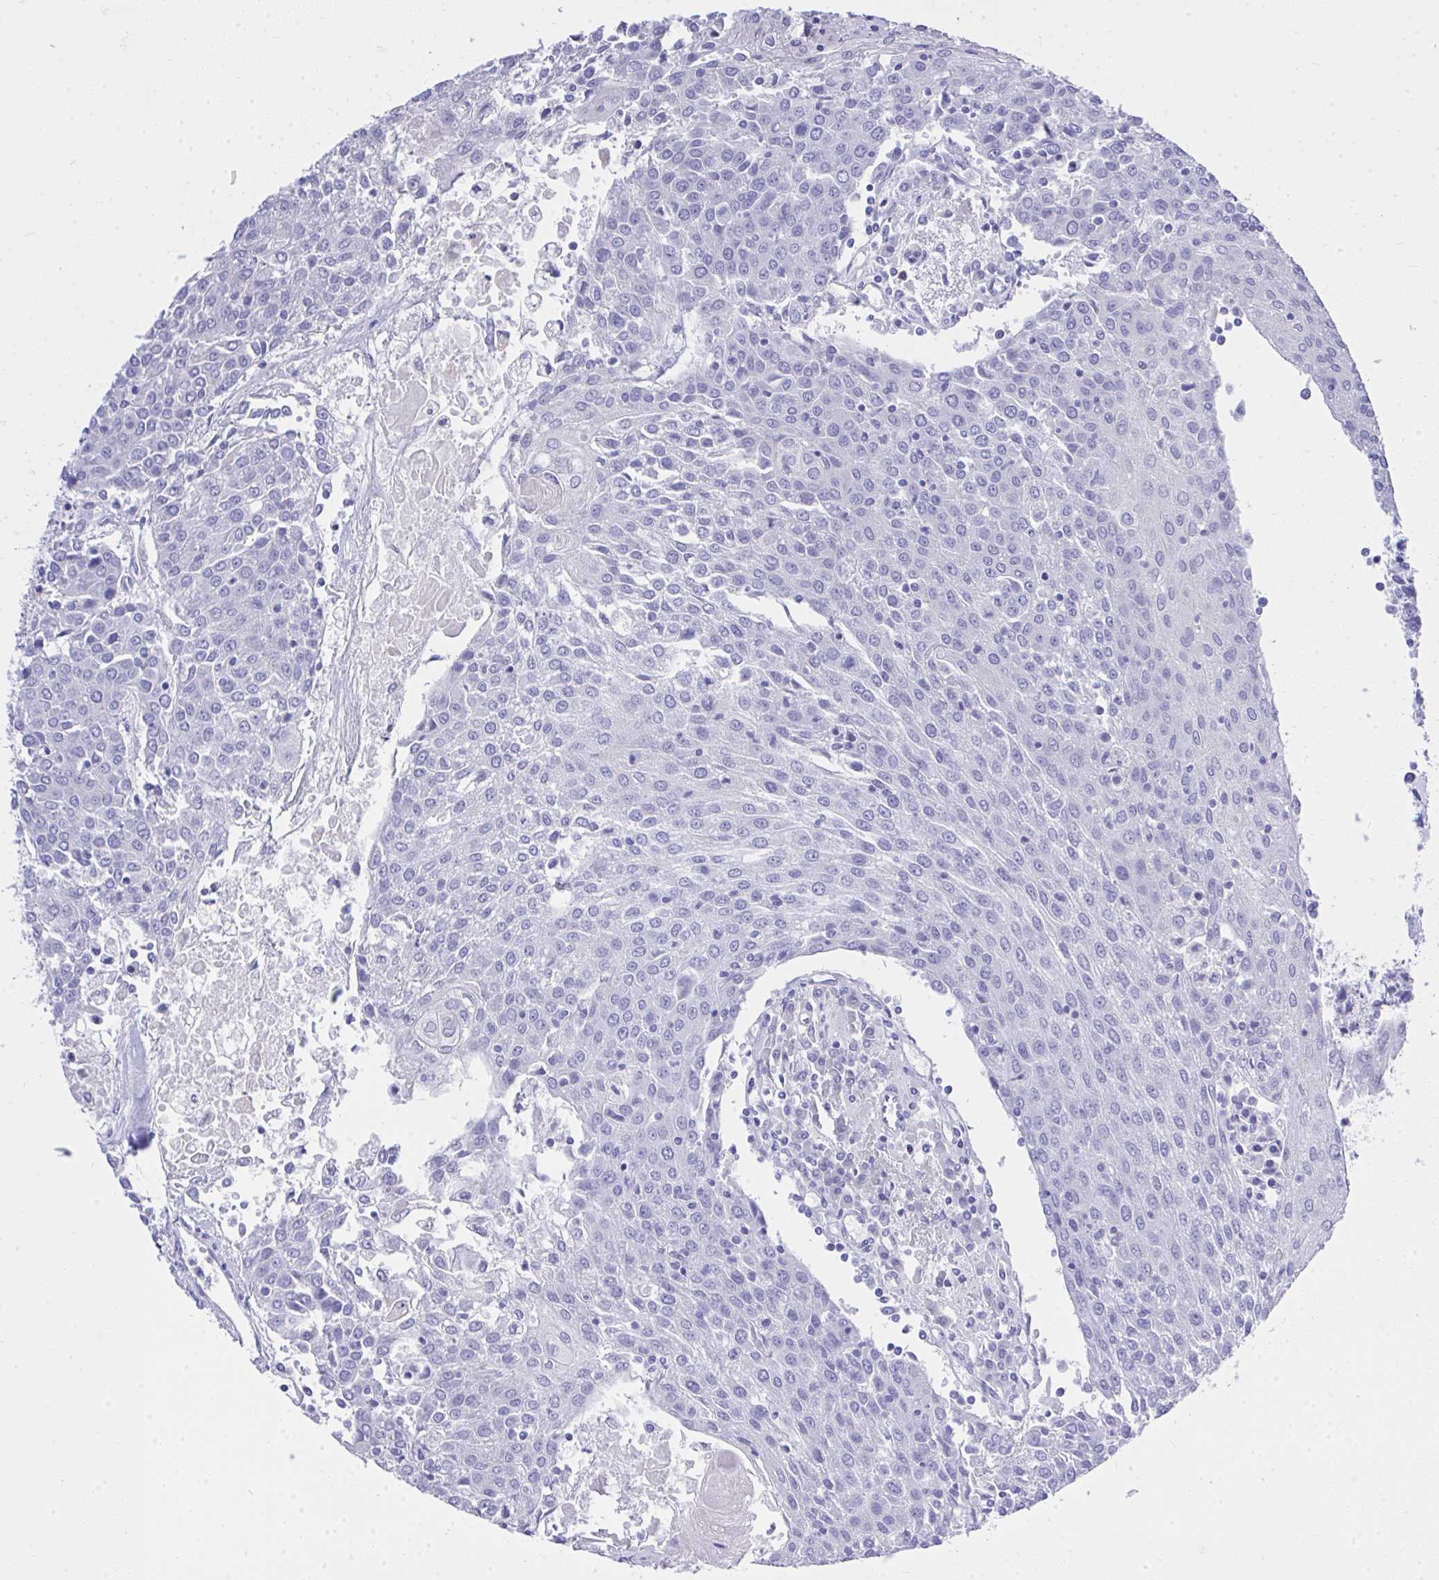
{"staining": {"intensity": "negative", "quantity": "none", "location": "none"}, "tissue": "urothelial cancer", "cell_type": "Tumor cells", "image_type": "cancer", "snomed": [{"axis": "morphology", "description": "Urothelial carcinoma, High grade"}, {"axis": "topography", "description": "Urinary bladder"}], "caption": "Immunohistochemical staining of urothelial carcinoma (high-grade) displays no significant expression in tumor cells.", "gene": "MS4A12", "patient": {"sex": "female", "age": 85}}